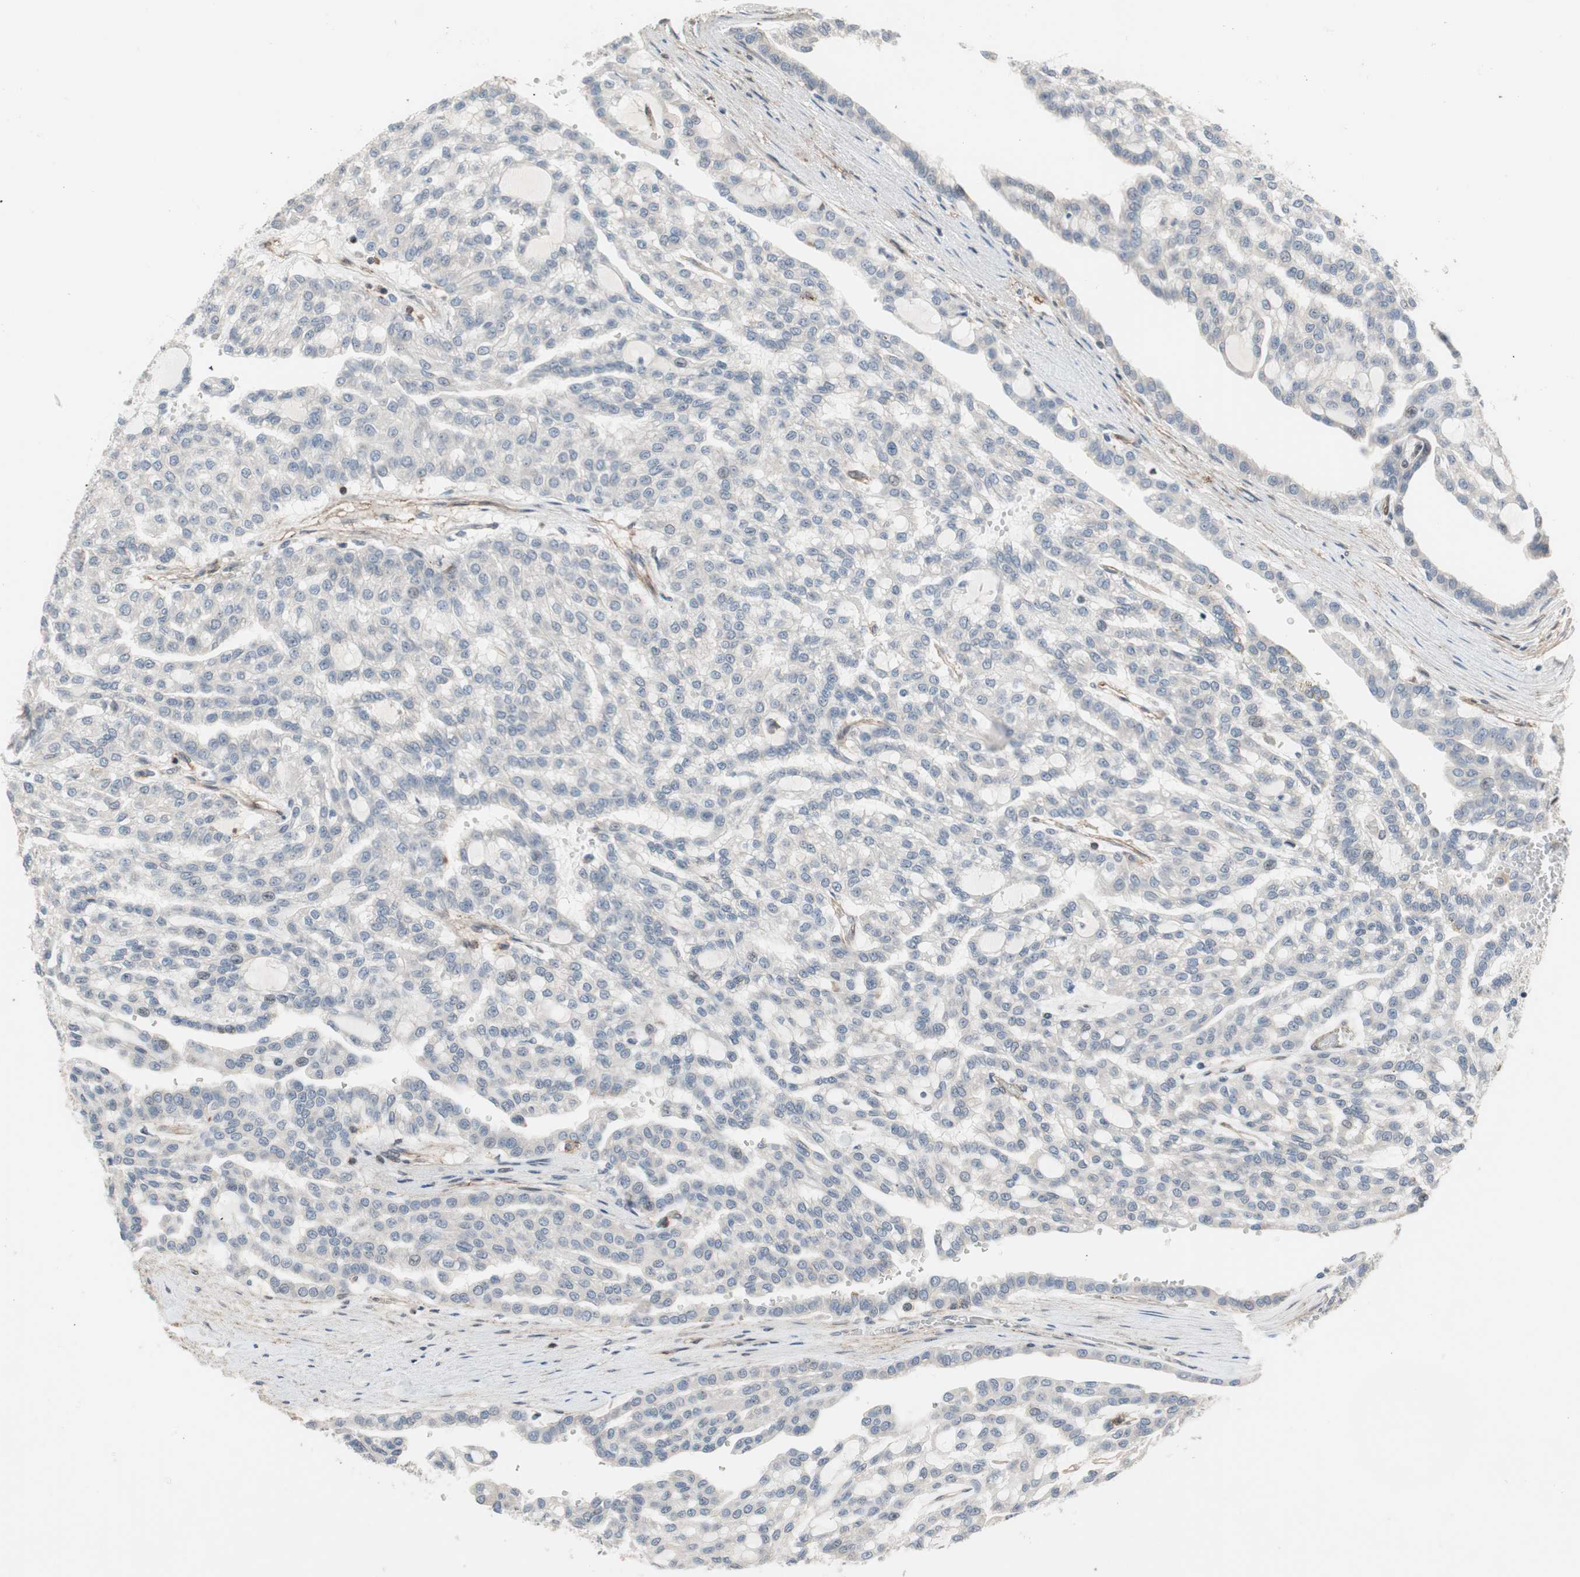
{"staining": {"intensity": "weak", "quantity": "<25%", "location": "nuclear"}, "tissue": "renal cancer", "cell_type": "Tumor cells", "image_type": "cancer", "snomed": [{"axis": "morphology", "description": "Adenocarcinoma, NOS"}, {"axis": "topography", "description": "Kidney"}], "caption": "Immunohistochemistry of human renal cancer displays no expression in tumor cells.", "gene": "GRHL1", "patient": {"sex": "male", "age": 63}}